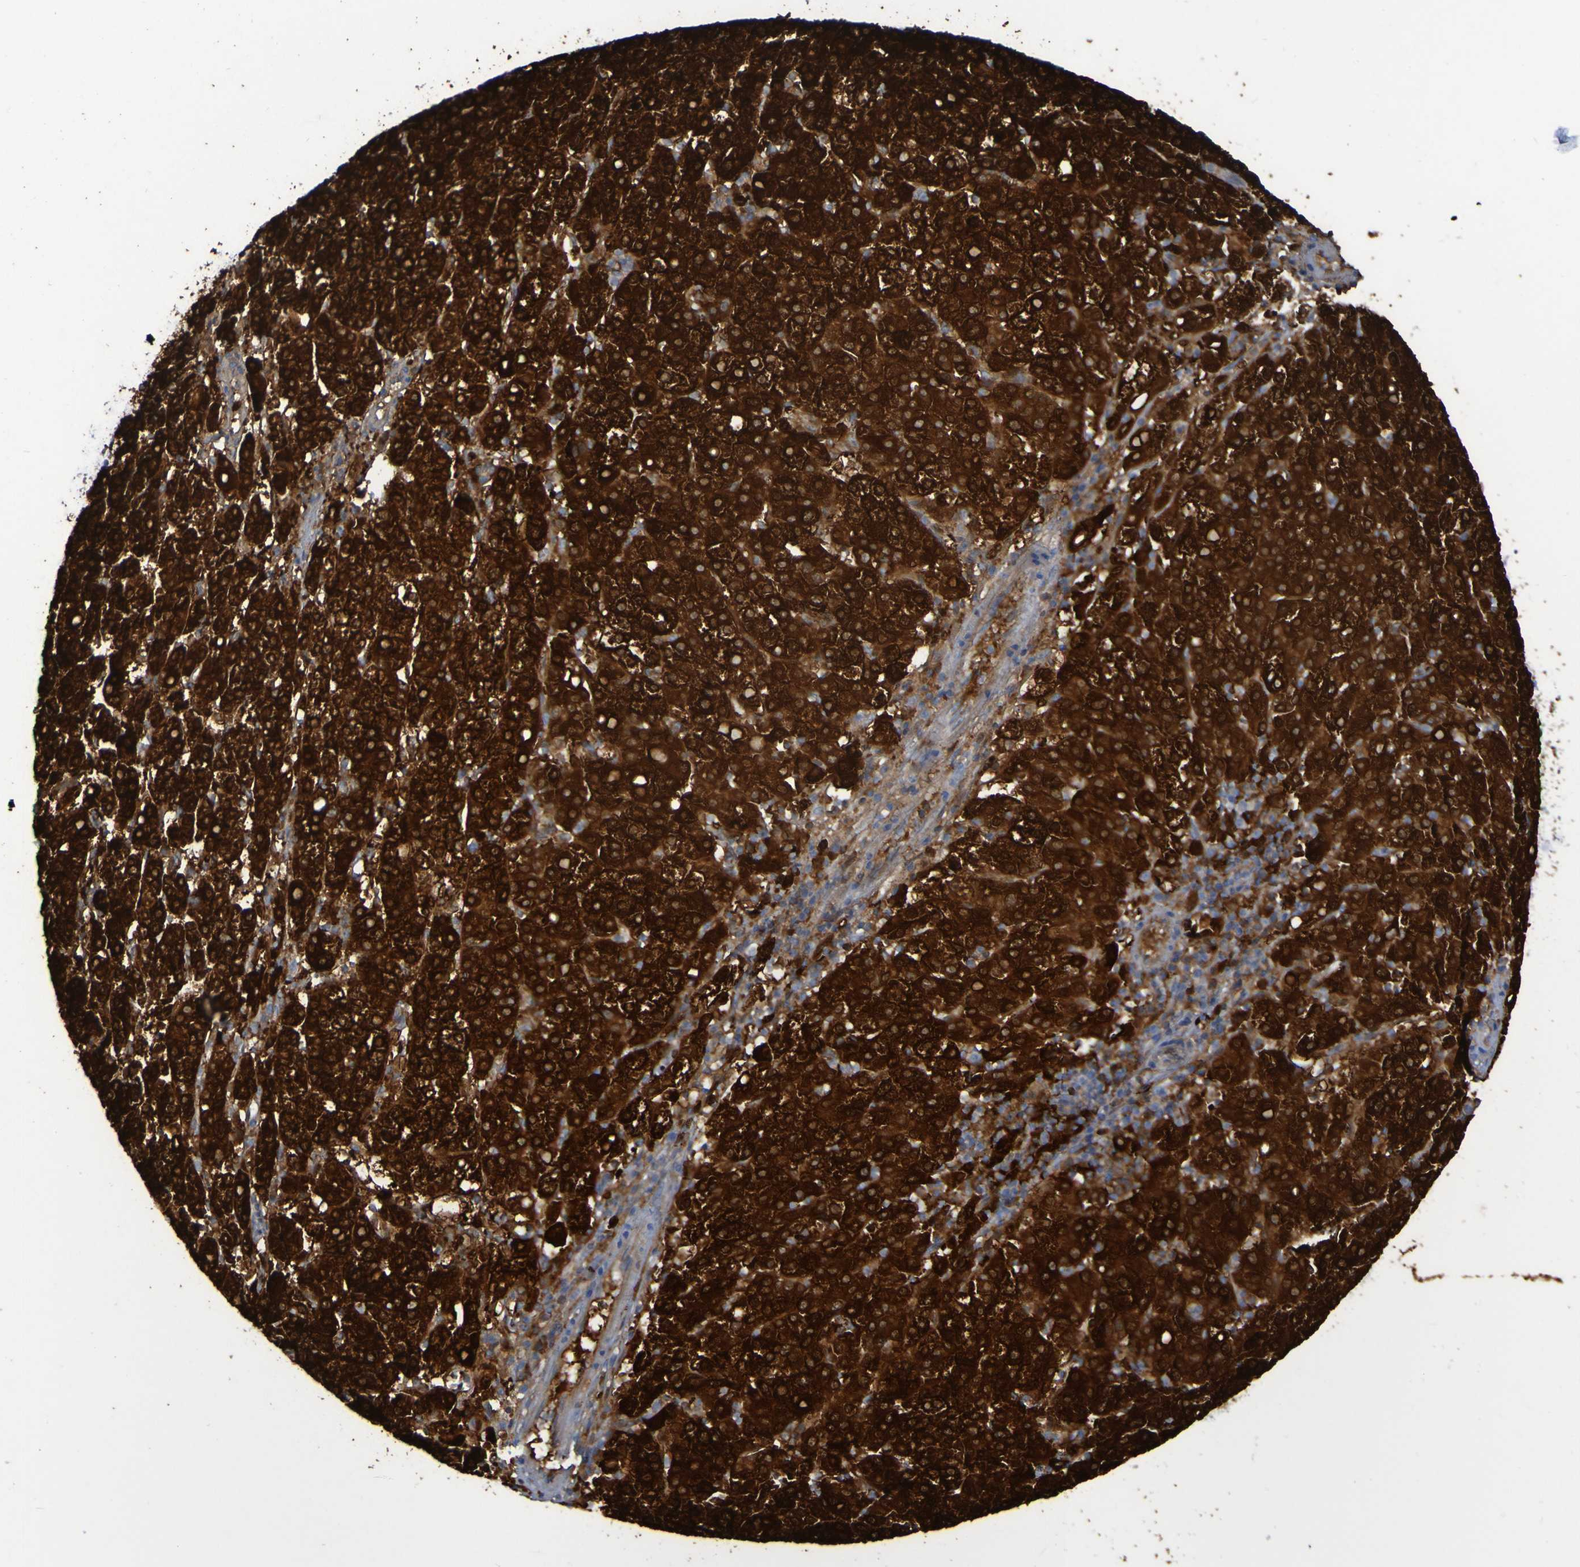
{"staining": {"intensity": "strong", "quantity": ">75%", "location": "cytoplasmic/membranous"}, "tissue": "liver cancer", "cell_type": "Tumor cells", "image_type": "cancer", "snomed": [{"axis": "morphology", "description": "Carcinoma, Hepatocellular, NOS"}, {"axis": "topography", "description": "Liver"}], "caption": "Immunohistochemical staining of liver hepatocellular carcinoma reveals high levels of strong cytoplasmic/membranous protein expression in approximately >75% of tumor cells. Nuclei are stained in blue.", "gene": "MPPE1", "patient": {"sex": "female", "age": 58}}